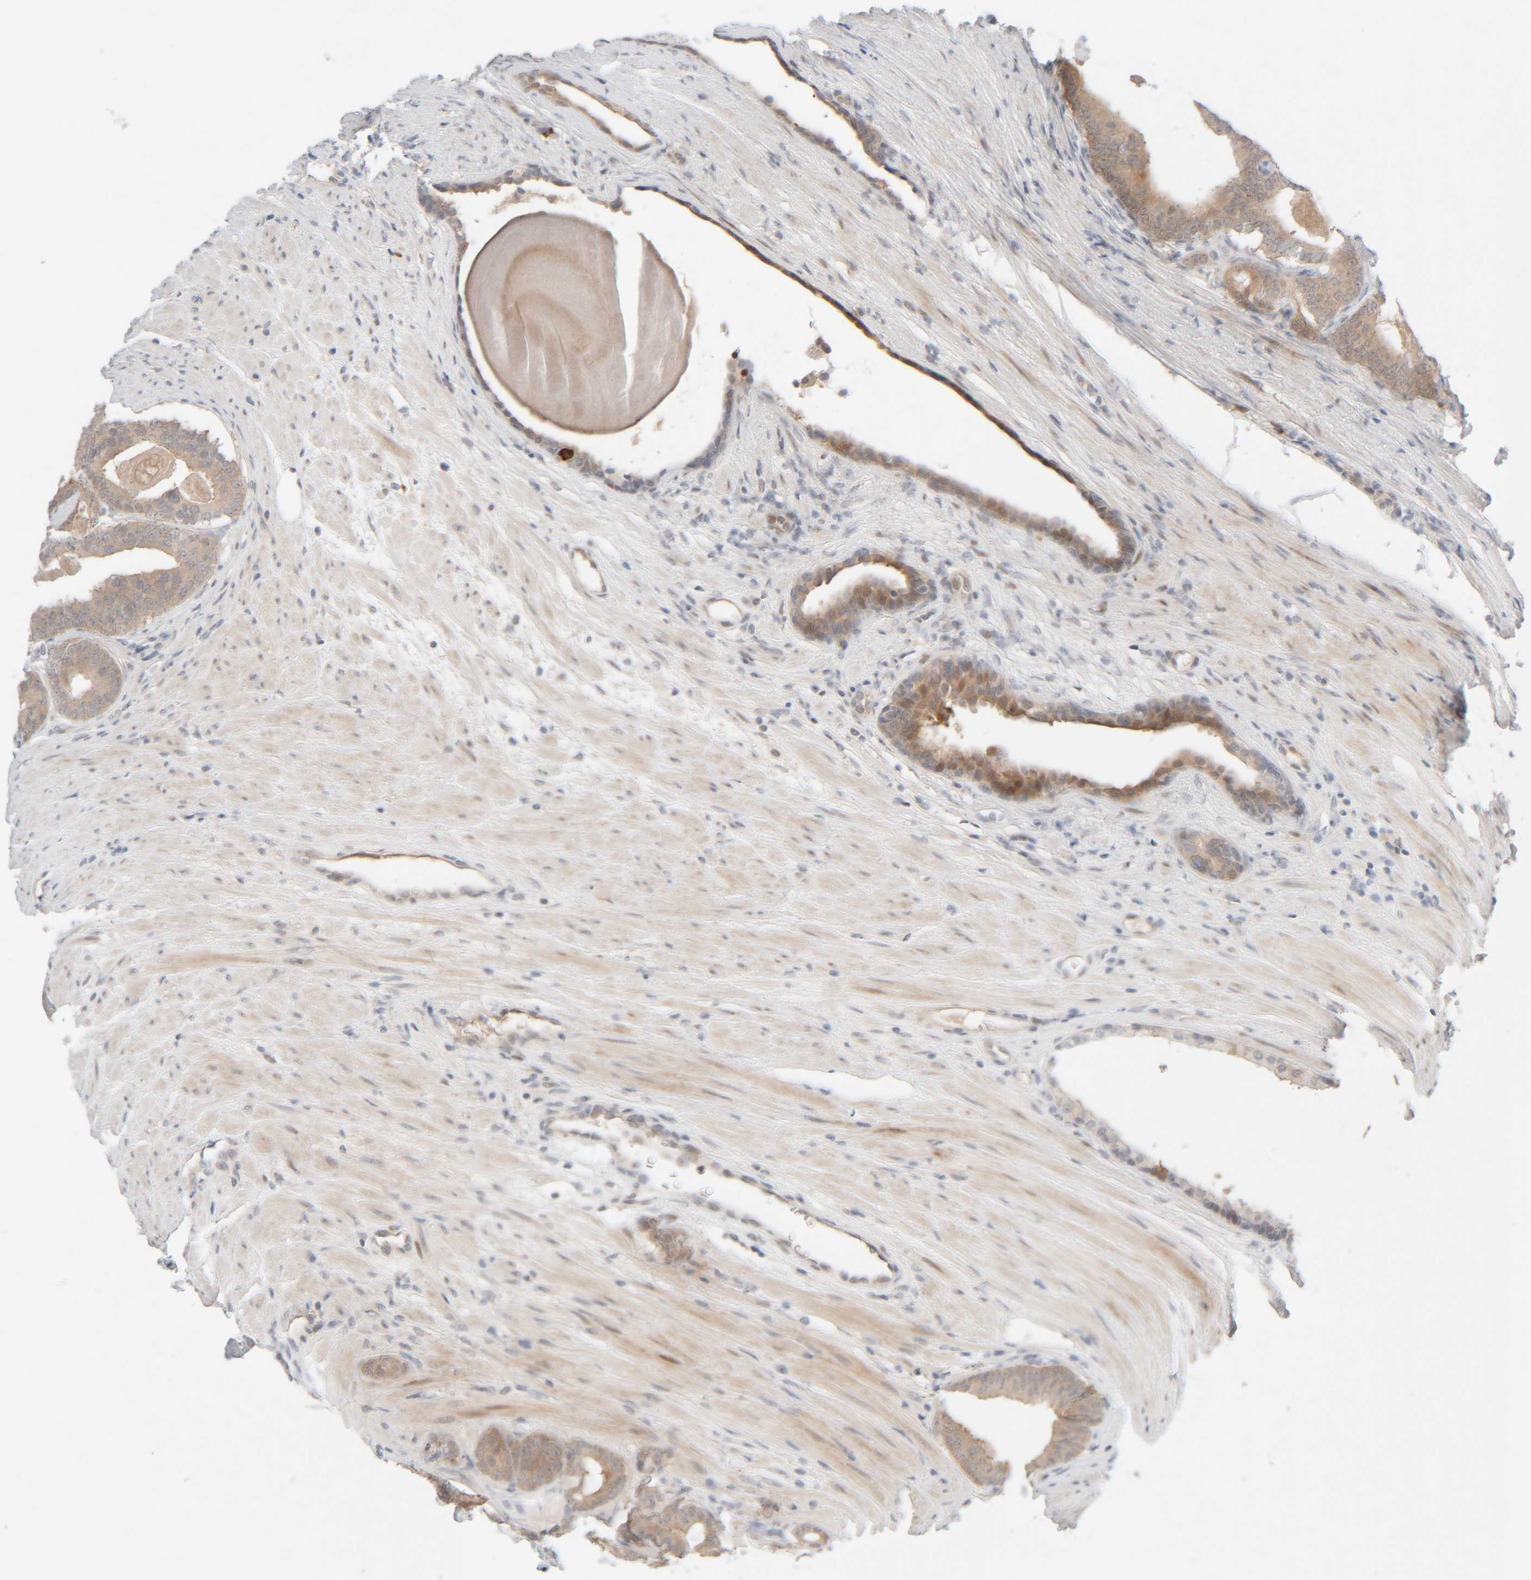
{"staining": {"intensity": "weak", "quantity": ">75%", "location": "cytoplasmic/membranous"}, "tissue": "prostate cancer", "cell_type": "Tumor cells", "image_type": "cancer", "snomed": [{"axis": "morphology", "description": "Adenocarcinoma, High grade"}, {"axis": "topography", "description": "Prostate"}], "caption": "A brown stain labels weak cytoplasmic/membranous staining of a protein in human prostate adenocarcinoma (high-grade) tumor cells. (DAB IHC with brightfield microscopy, high magnification).", "gene": "CHKA", "patient": {"sex": "male", "age": 60}}